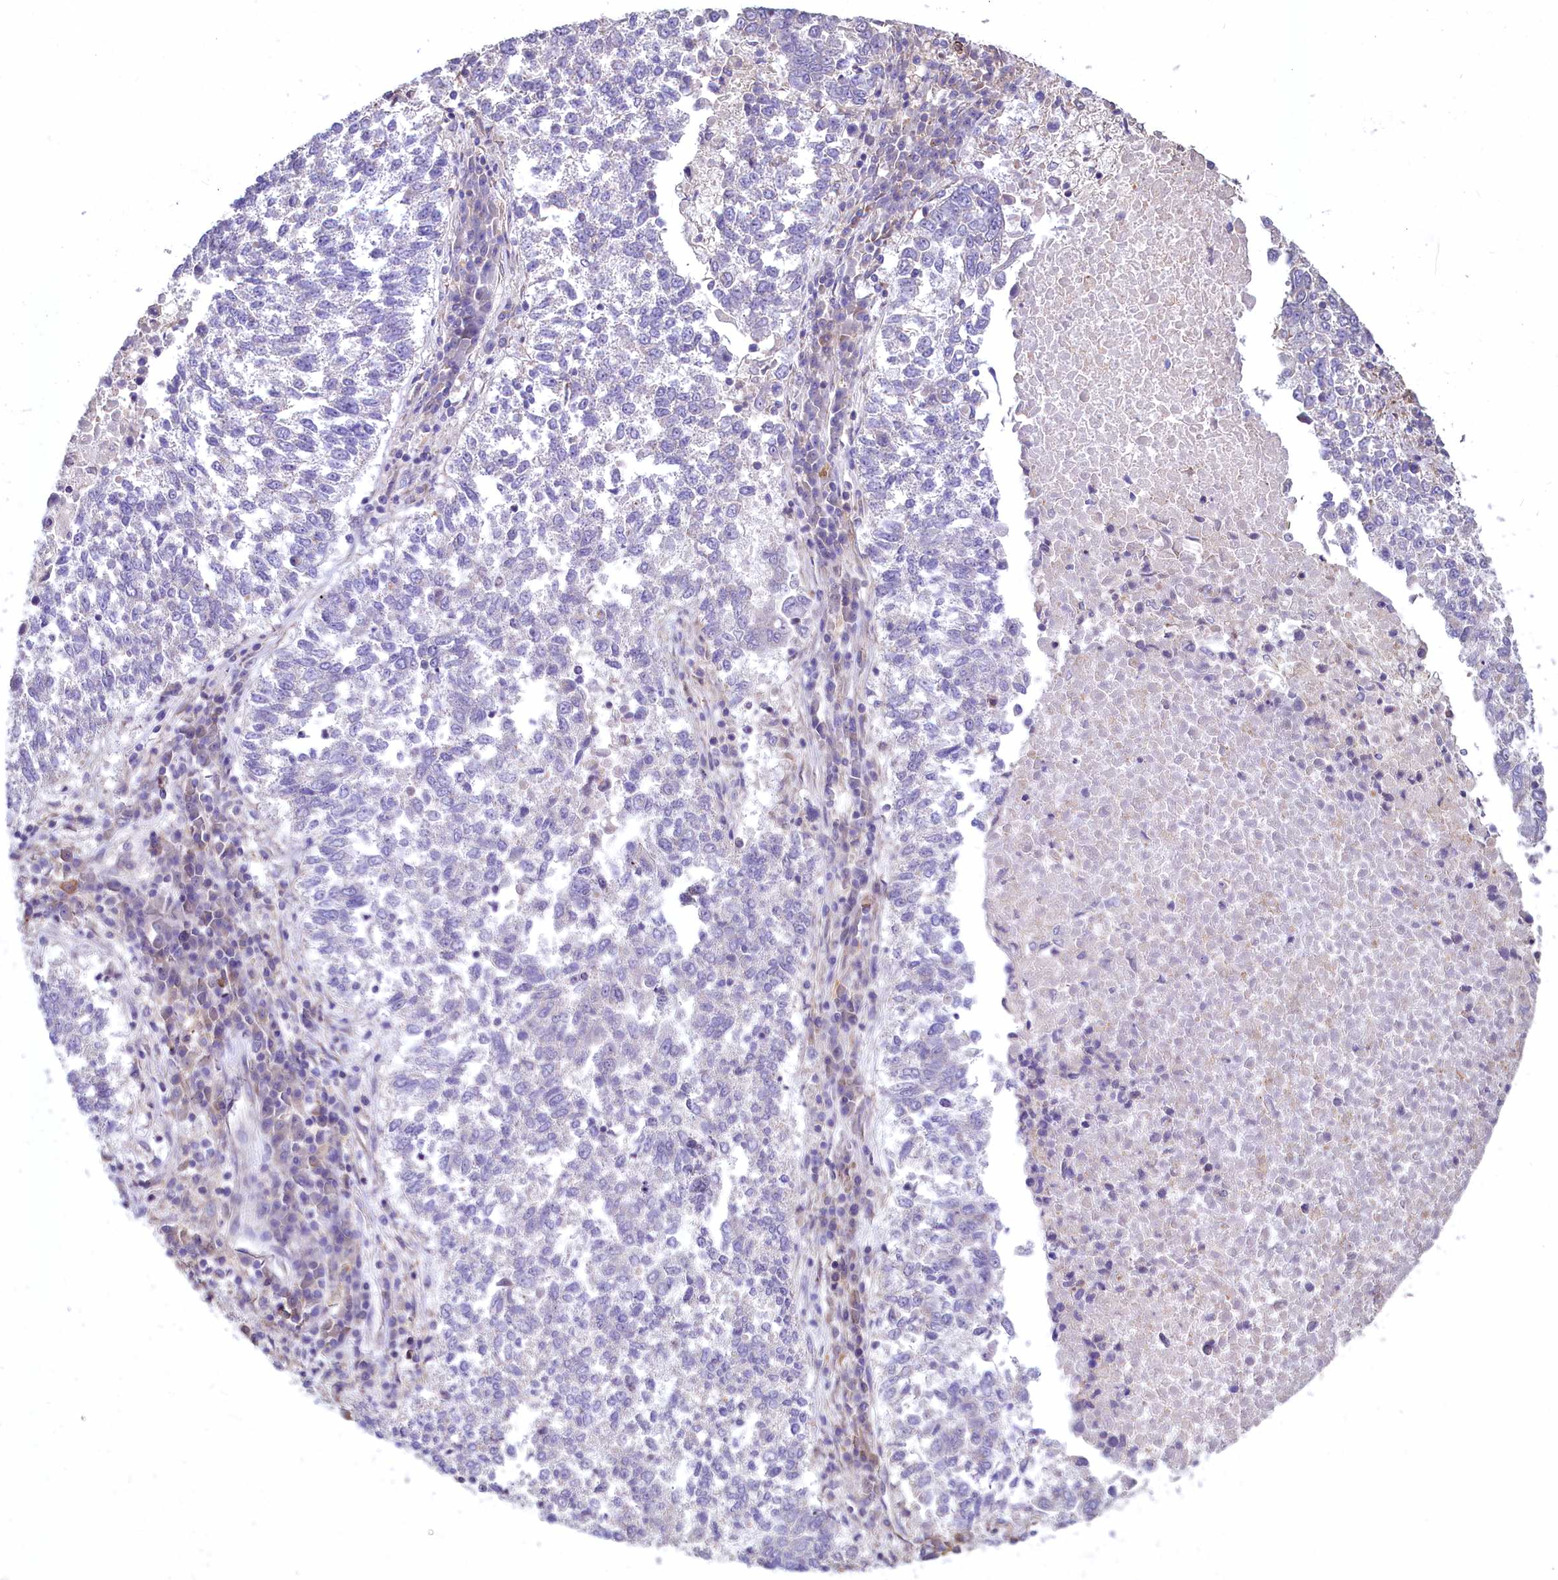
{"staining": {"intensity": "negative", "quantity": "none", "location": "none"}, "tissue": "lung cancer", "cell_type": "Tumor cells", "image_type": "cancer", "snomed": [{"axis": "morphology", "description": "Squamous cell carcinoma, NOS"}, {"axis": "topography", "description": "Lung"}], "caption": "This image is of lung squamous cell carcinoma stained with immunohistochemistry (IHC) to label a protein in brown with the nuclei are counter-stained blue. There is no positivity in tumor cells.", "gene": "HPS6", "patient": {"sex": "male", "age": 73}}